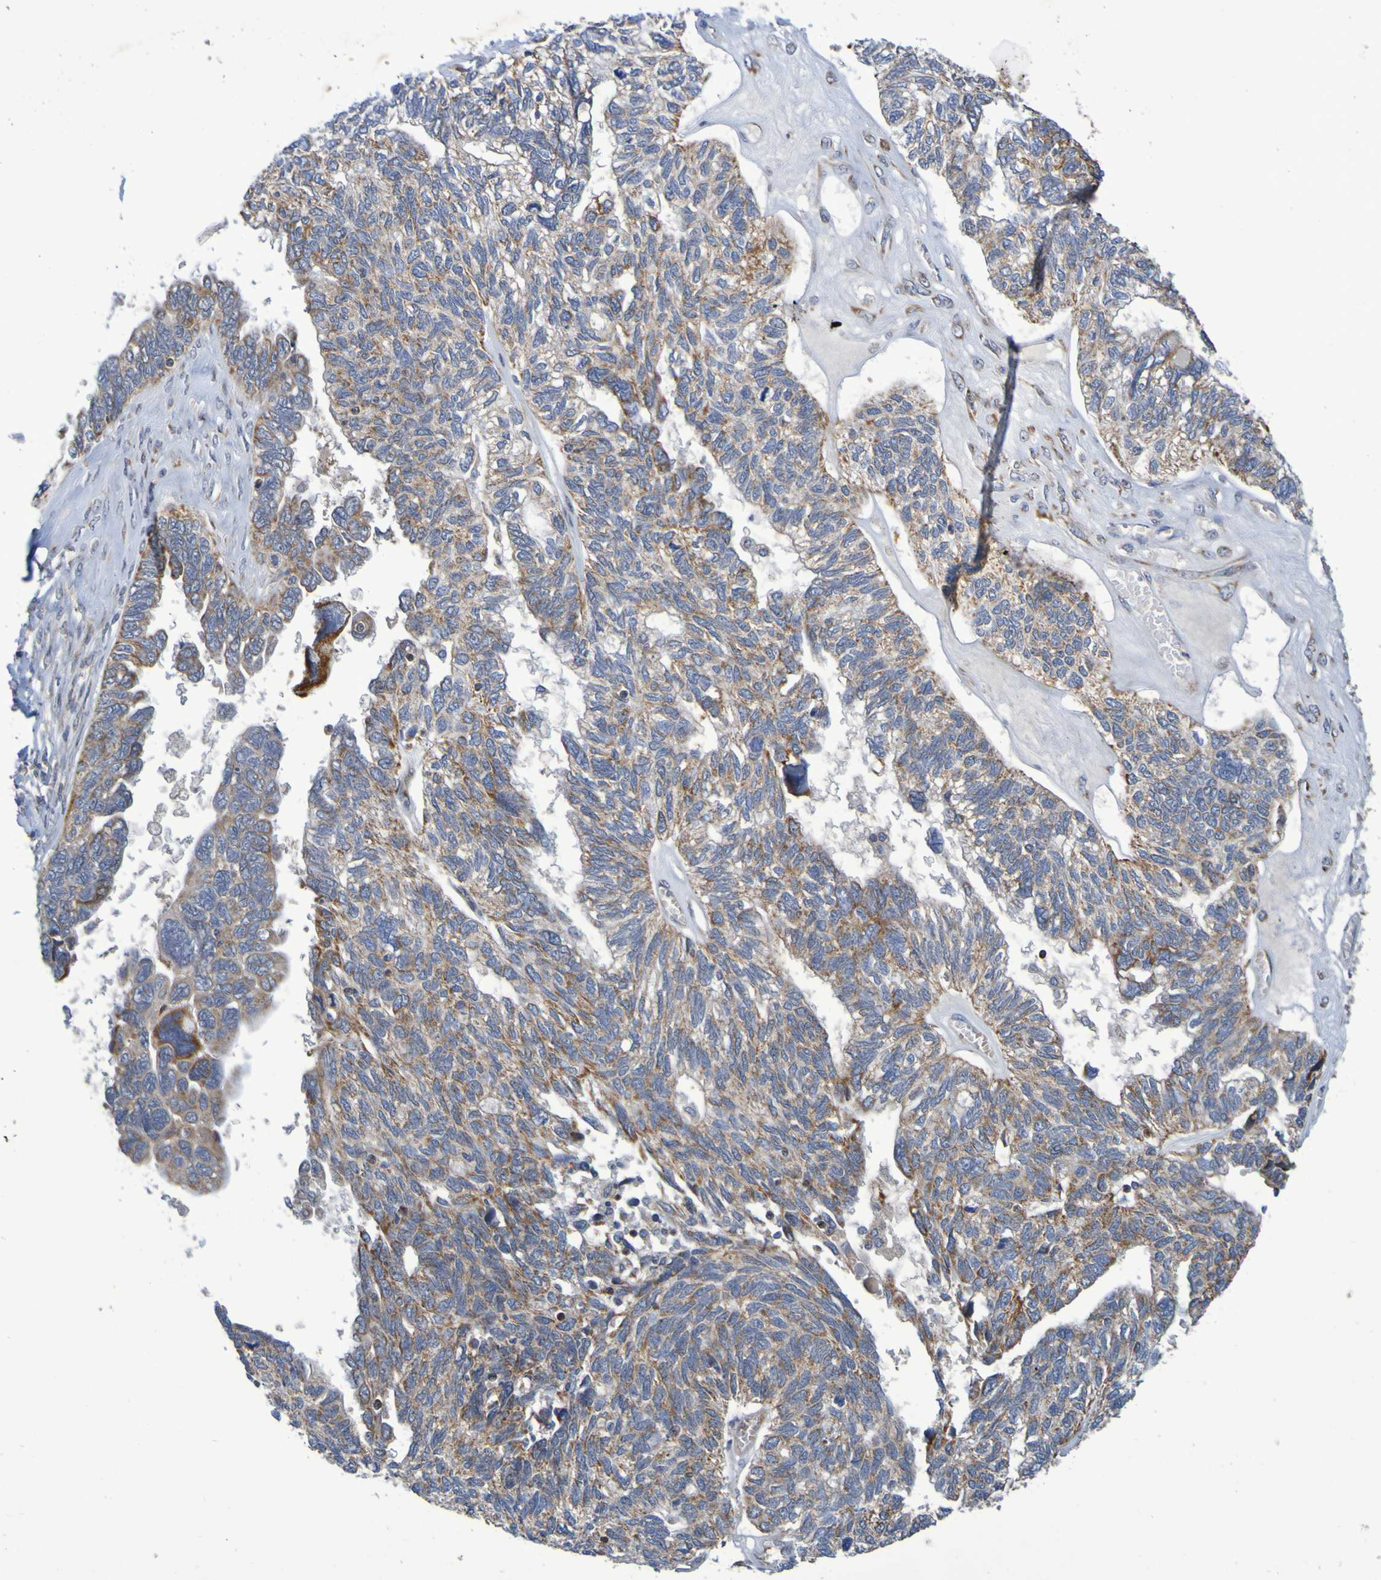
{"staining": {"intensity": "moderate", "quantity": ">75%", "location": "cytoplasmic/membranous"}, "tissue": "ovarian cancer", "cell_type": "Tumor cells", "image_type": "cancer", "snomed": [{"axis": "morphology", "description": "Cystadenocarcinoma, serous, NOS"}, {"axis": "topography", "description": "Ovary"}], "caption": "Moderate cytoplasmic/membranous staining for a protein is appreciated in about >75% of tumor cells of serous cystadenocarcinoma (ovarian) using immunohistochemistry (IHC).", "gene": "CCDC51", "patient": {"sex": "female", "age": 79}}